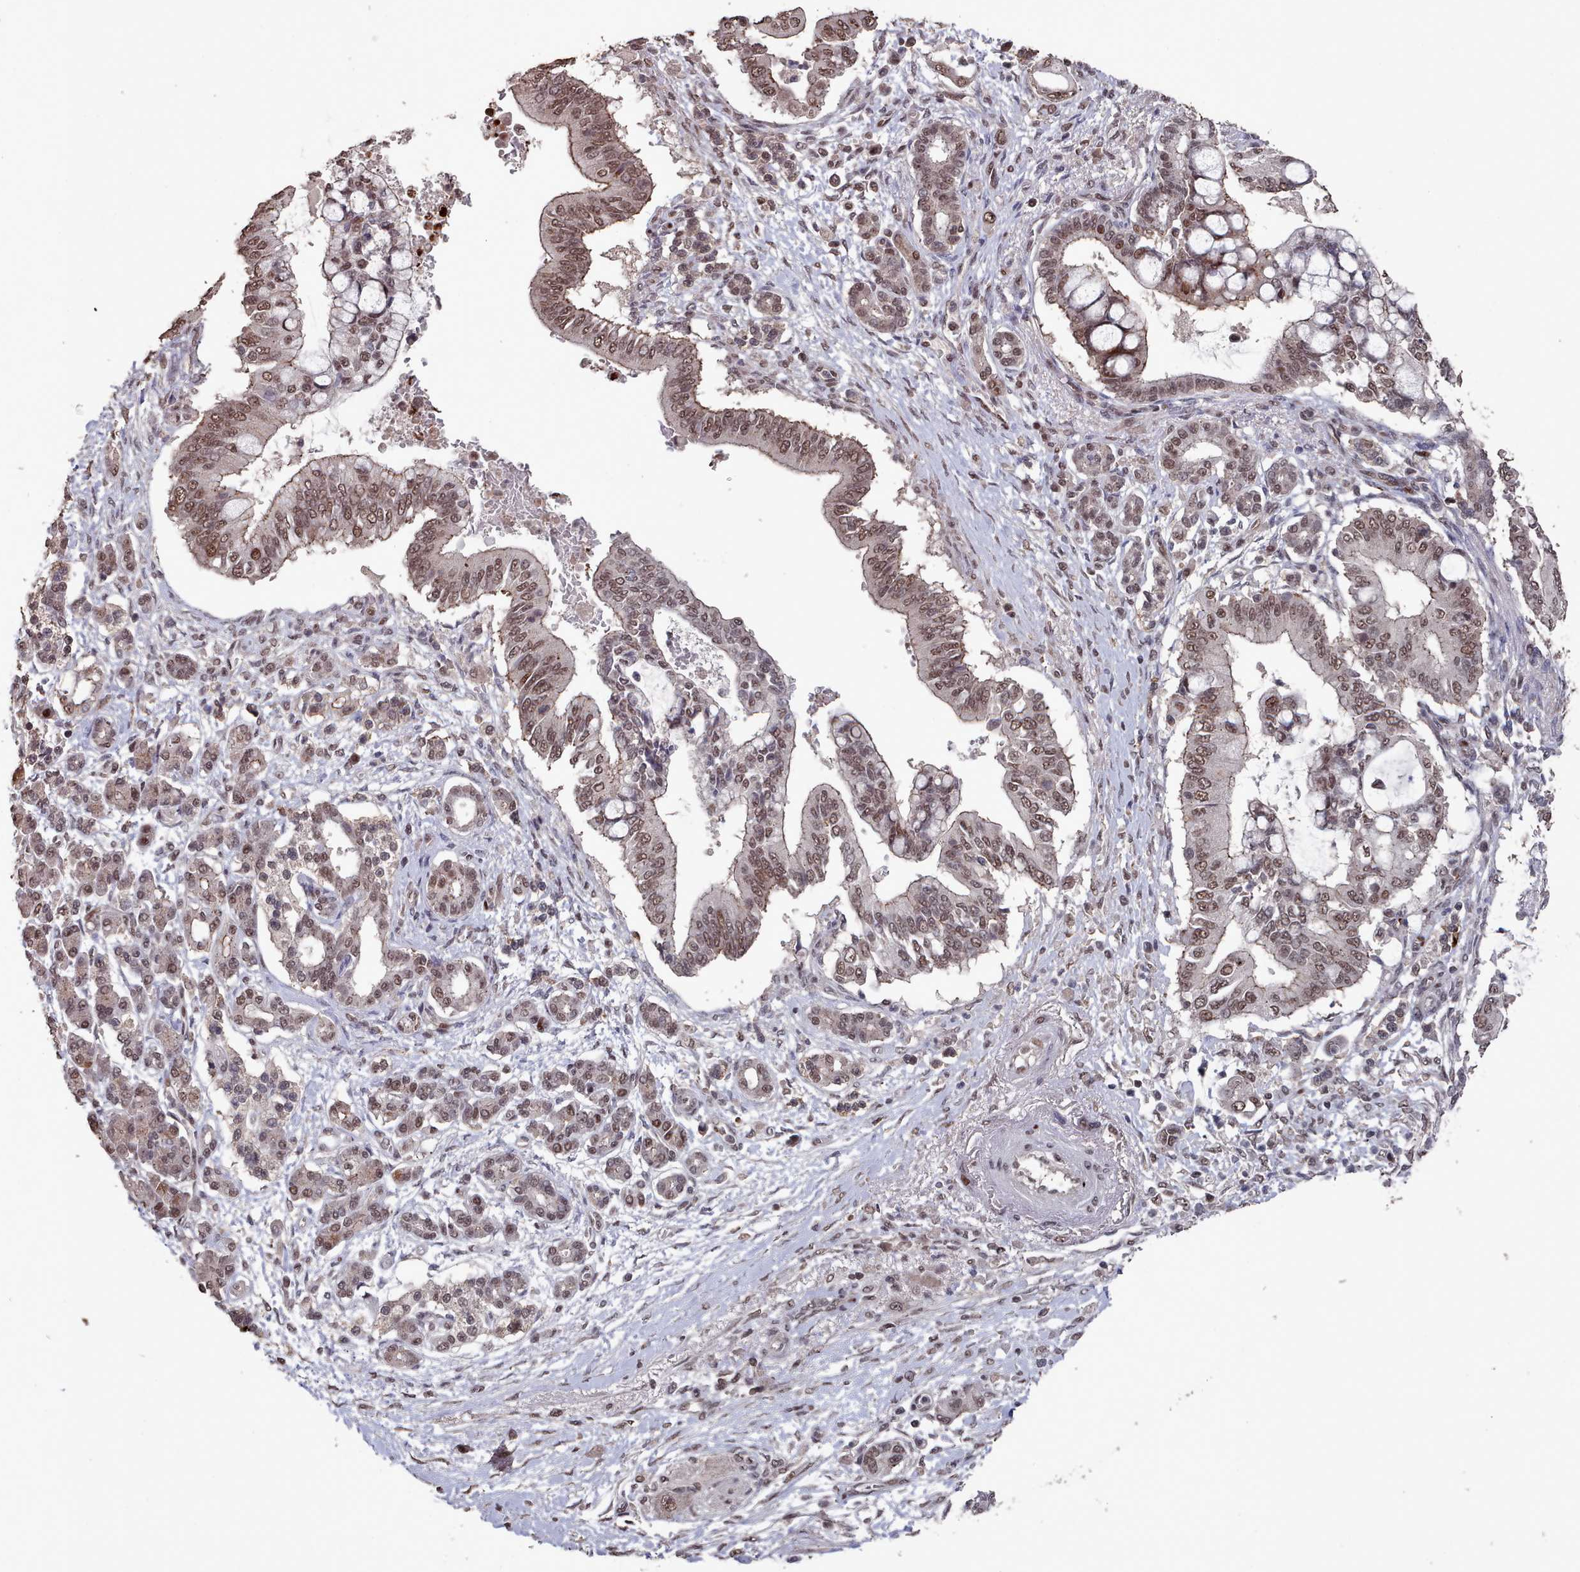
{"staining": {"intensity": "moderate", "quantity": ">75%", "location": "nuclear"}, "tissue": "pancreatic cancer", "cell_type": "Tumor cells", "image_type": "cancer", "snomed": [{"axis": "morphology", "description": "Adenocarcinoma, NOS"}, {"axis": "topography", "description": "Pancreas"}], "caption": "Pancreatic cancer was stained to show a protein in brown. There is medium levels of moderate nuclear expression in approximately >75% of tumor cells. The protein of interest is stained brown, and the nuclei are stained in blue (DAB (3,3'-diaminobenzidine) IHC with brightfield microscopy, high magnification).", "gene": "PNRC2", "patient": {"sex": "male", "age": 68}}